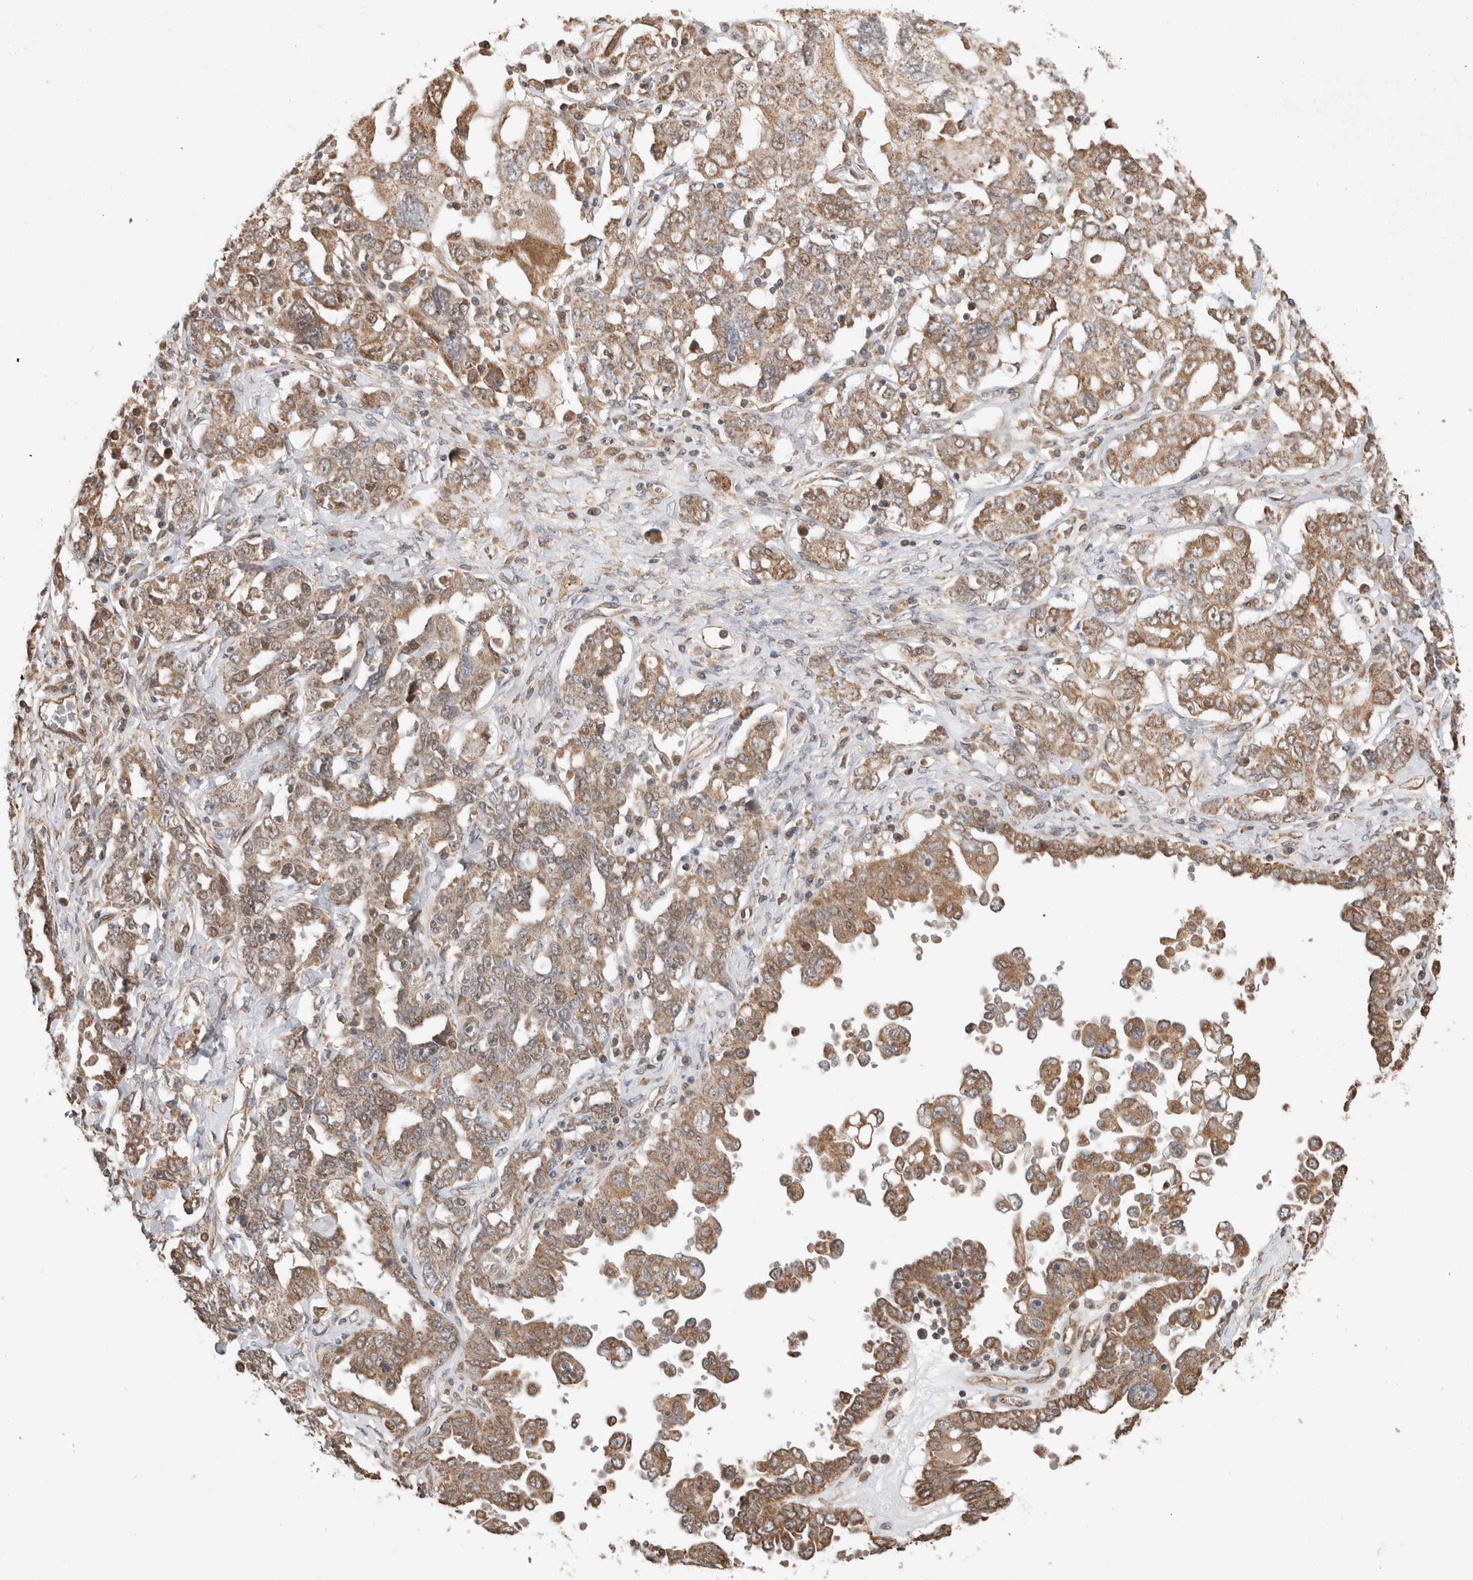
{"staining": {"intensity": "moderate", "quantity": ">75%", "location": "cytoplasmic/membranous"}, "tissue": "ovarian cancer", "cell_type": "Tumor cells", "image_type": "cancer", "snomed": [{"axis": "morphology", "description": "Carcinoma, endometroid"}, {"axis": "topography", "description": "Ovary"}], "caption": "Tumor cells exhibit medium levels of moderate cytoplasmic/membranous expression in approximately >75% of cells in ovarian cancer (endometroid carcinoma).", "gene": "GINS4", "patient": {"sex": "female", "age": 62}}